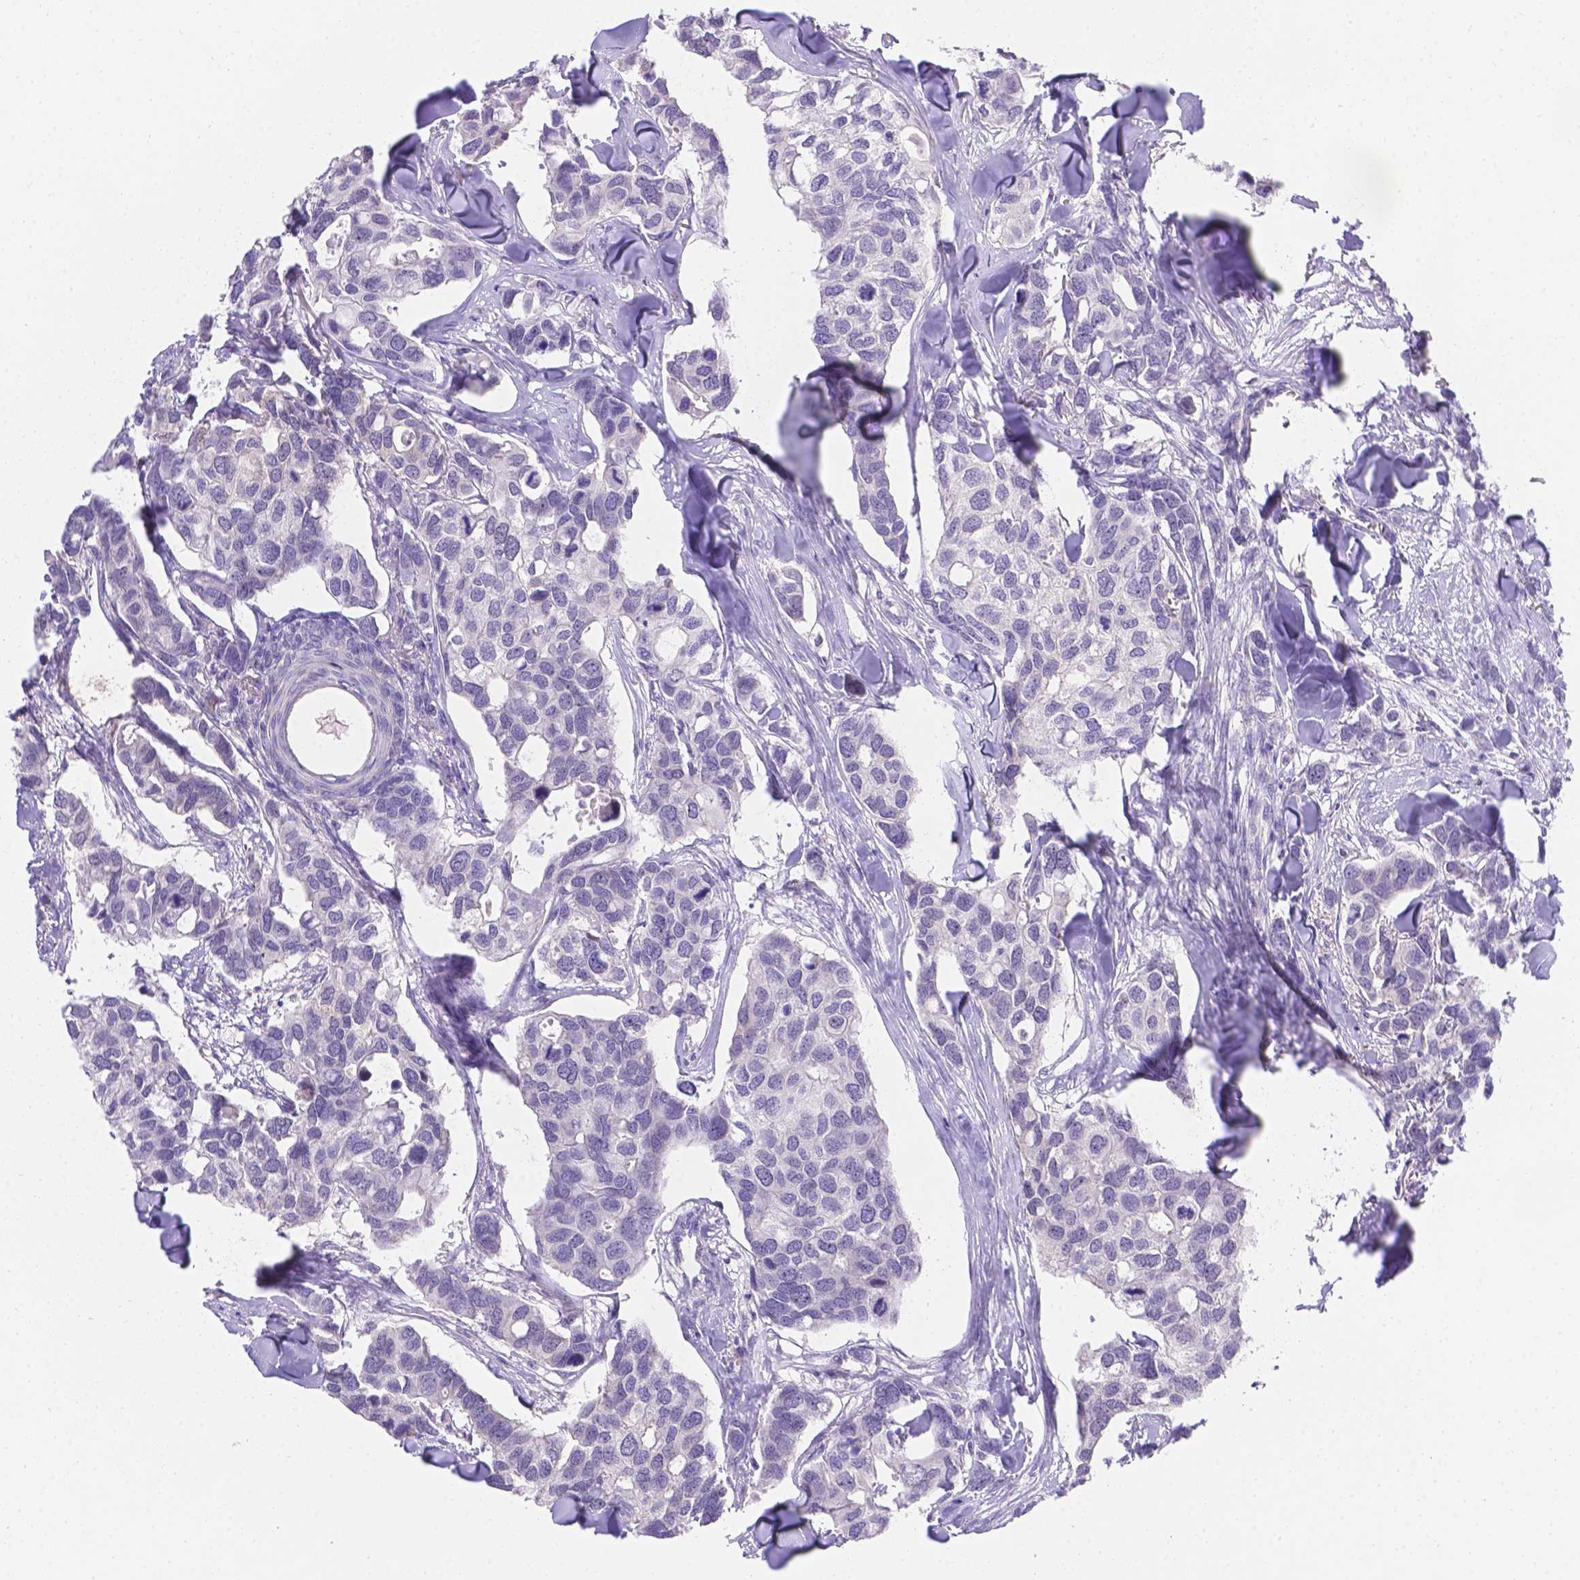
{"staining": {"intensity": "negative", "quantity": "none", "location": "none"}, "tissue": "breast cancer", "cell_type": "Tumor cells", "image_type": "cancer", "snomed": [{"axis": "morphology", "description": "Duct carcinoma"}, {"axis": "topography", "description": "Breast"}], "caption": "This is an IHC photomicrograph of breast cancer (infiltrating ductal carcinoma). There is no positivity in tumor cells.", "gene": "CD96", "patient": {"sex": "female", "age": 83}}